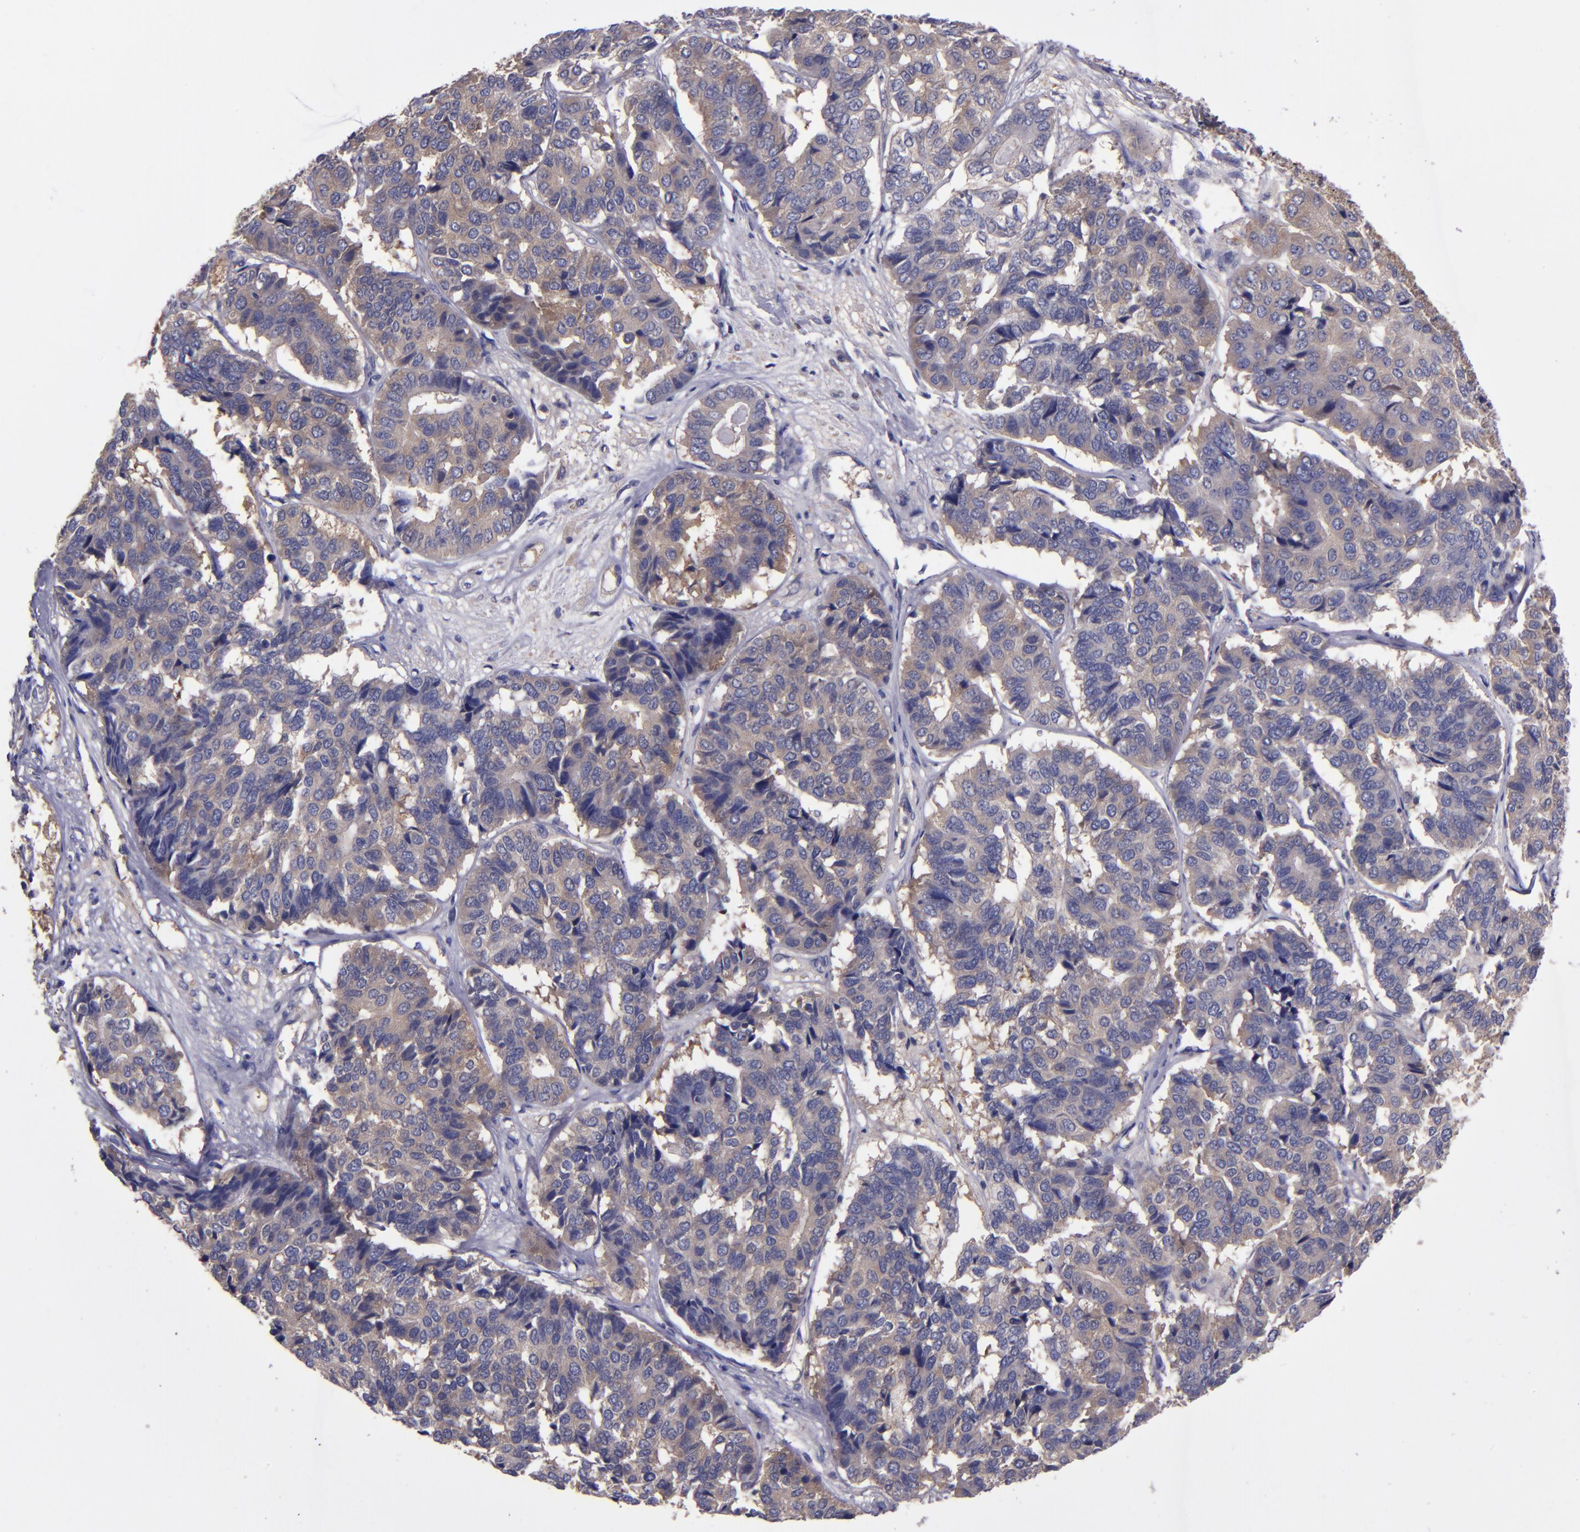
{"staining": {"intensity": "weak", "quantity": "25%-75%", "location": "cytoplasmic/membranous"}, "tissue": "pancreatic cancer", "cell_type": "Tumor cells", "image_type": "cancer", "snomed": [{"axis": "morphology", "description": "Adenocarcinoma, NOS"}, {"axis": "topography", "description": "Pancreas"}], "caption": "Weak cytoplasmic/membranous staining for a protein is identified in about 25%-75% of tumor cells of pancreatic cancer using immunohistochemistry (IHC).", "gene": "CARS1", "patient": {"sex": "male", "age": 50}}